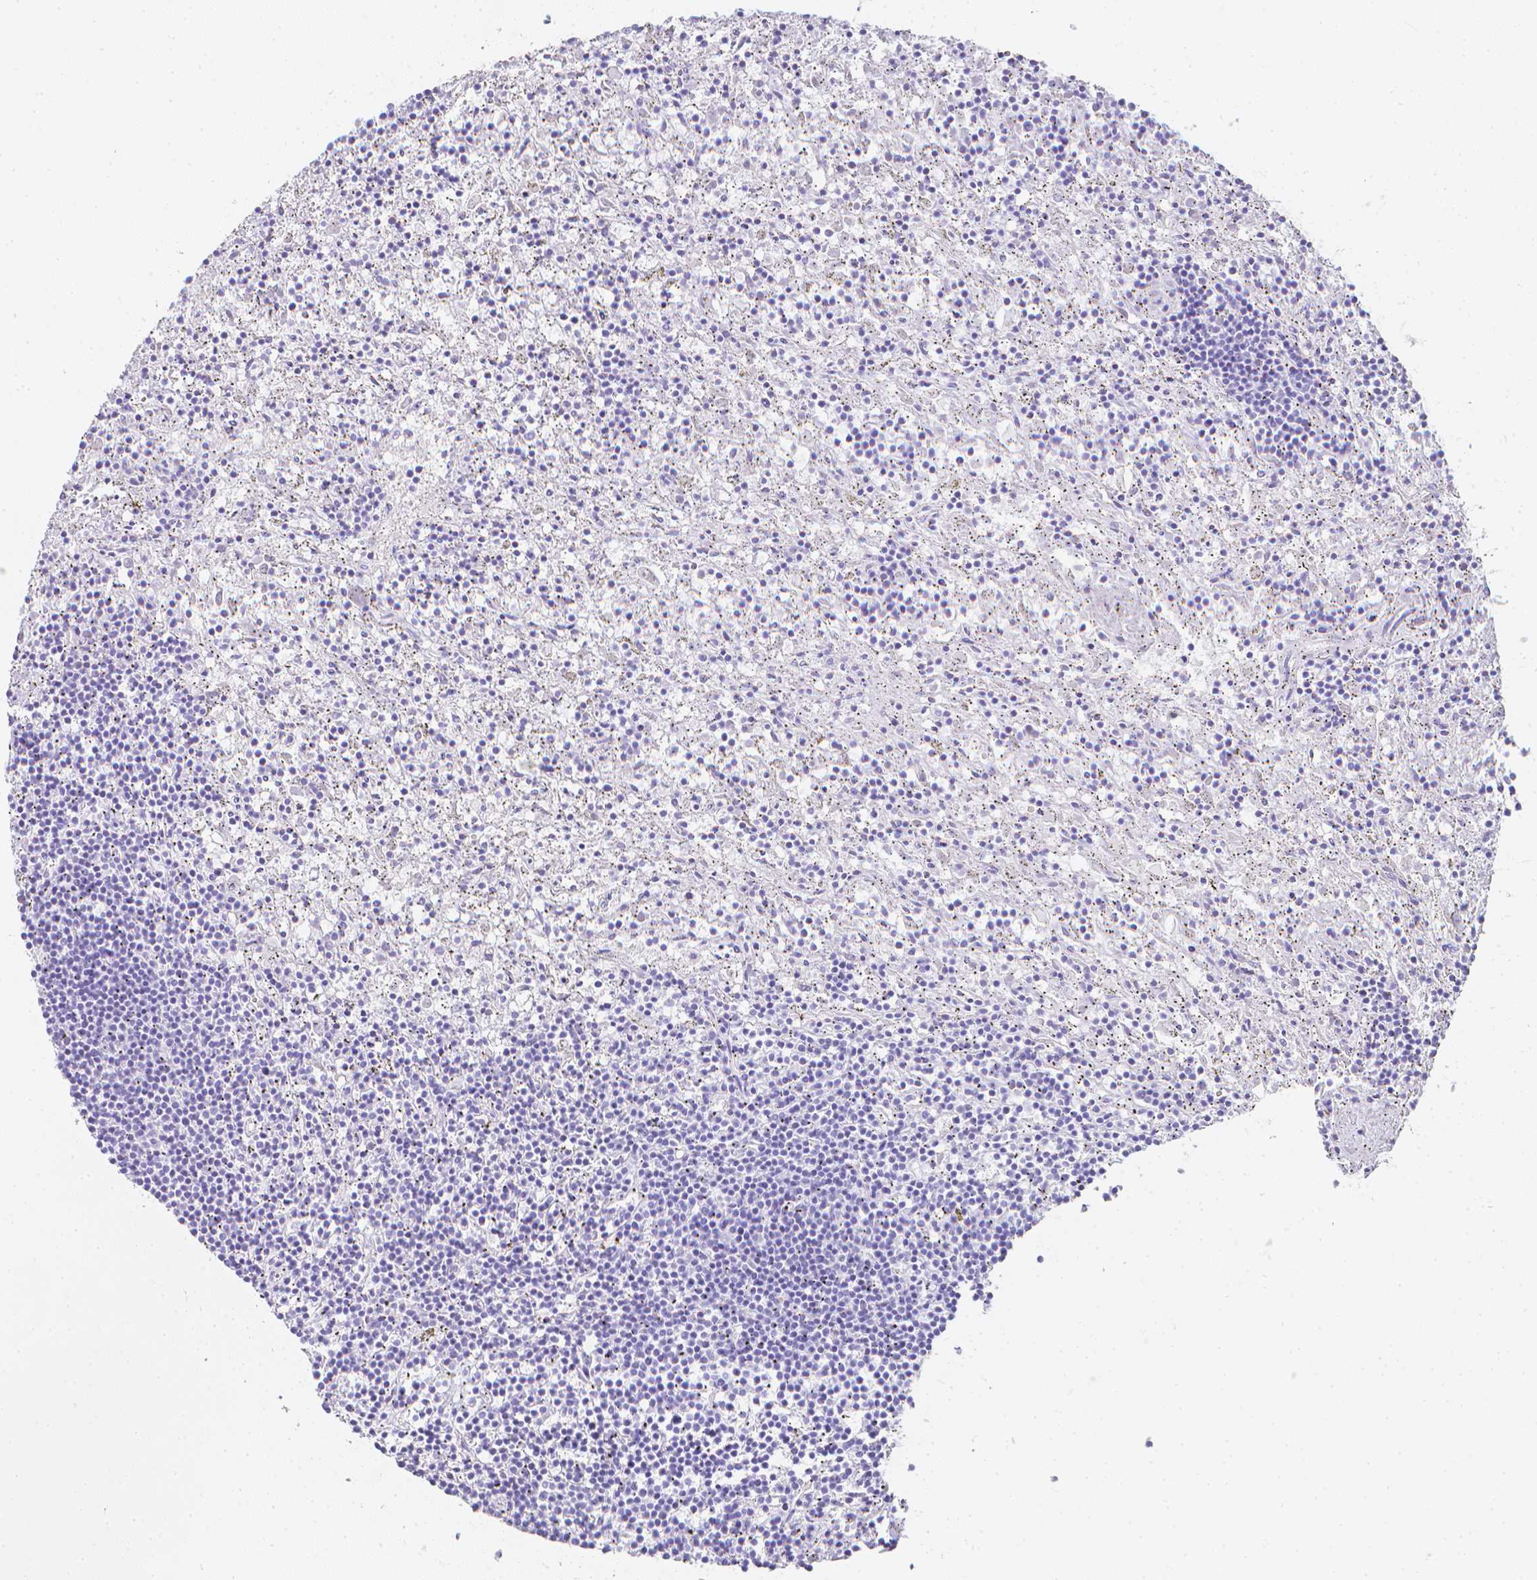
{"staining": {"intensity": "negative", "quantity": "none", "location": "none"}, "tissue": "lymphoma", "cell_type": "Tumor cells", "image_type": "cancer", "snomed": [{"axis": "morphology", "description": "Malignant lymphoma, non-Hodgkin's type, Low grade"}, {"axis": "topography", "description": "Spleen"}], "caption": "Low-grade malignant lymphoma, non-Hodgkin's type was stained to show a protein in brown. There is no significant expression in tumor cells.", "gene": "LGALS4", "patient": {"sex": "male", "age": 76}}